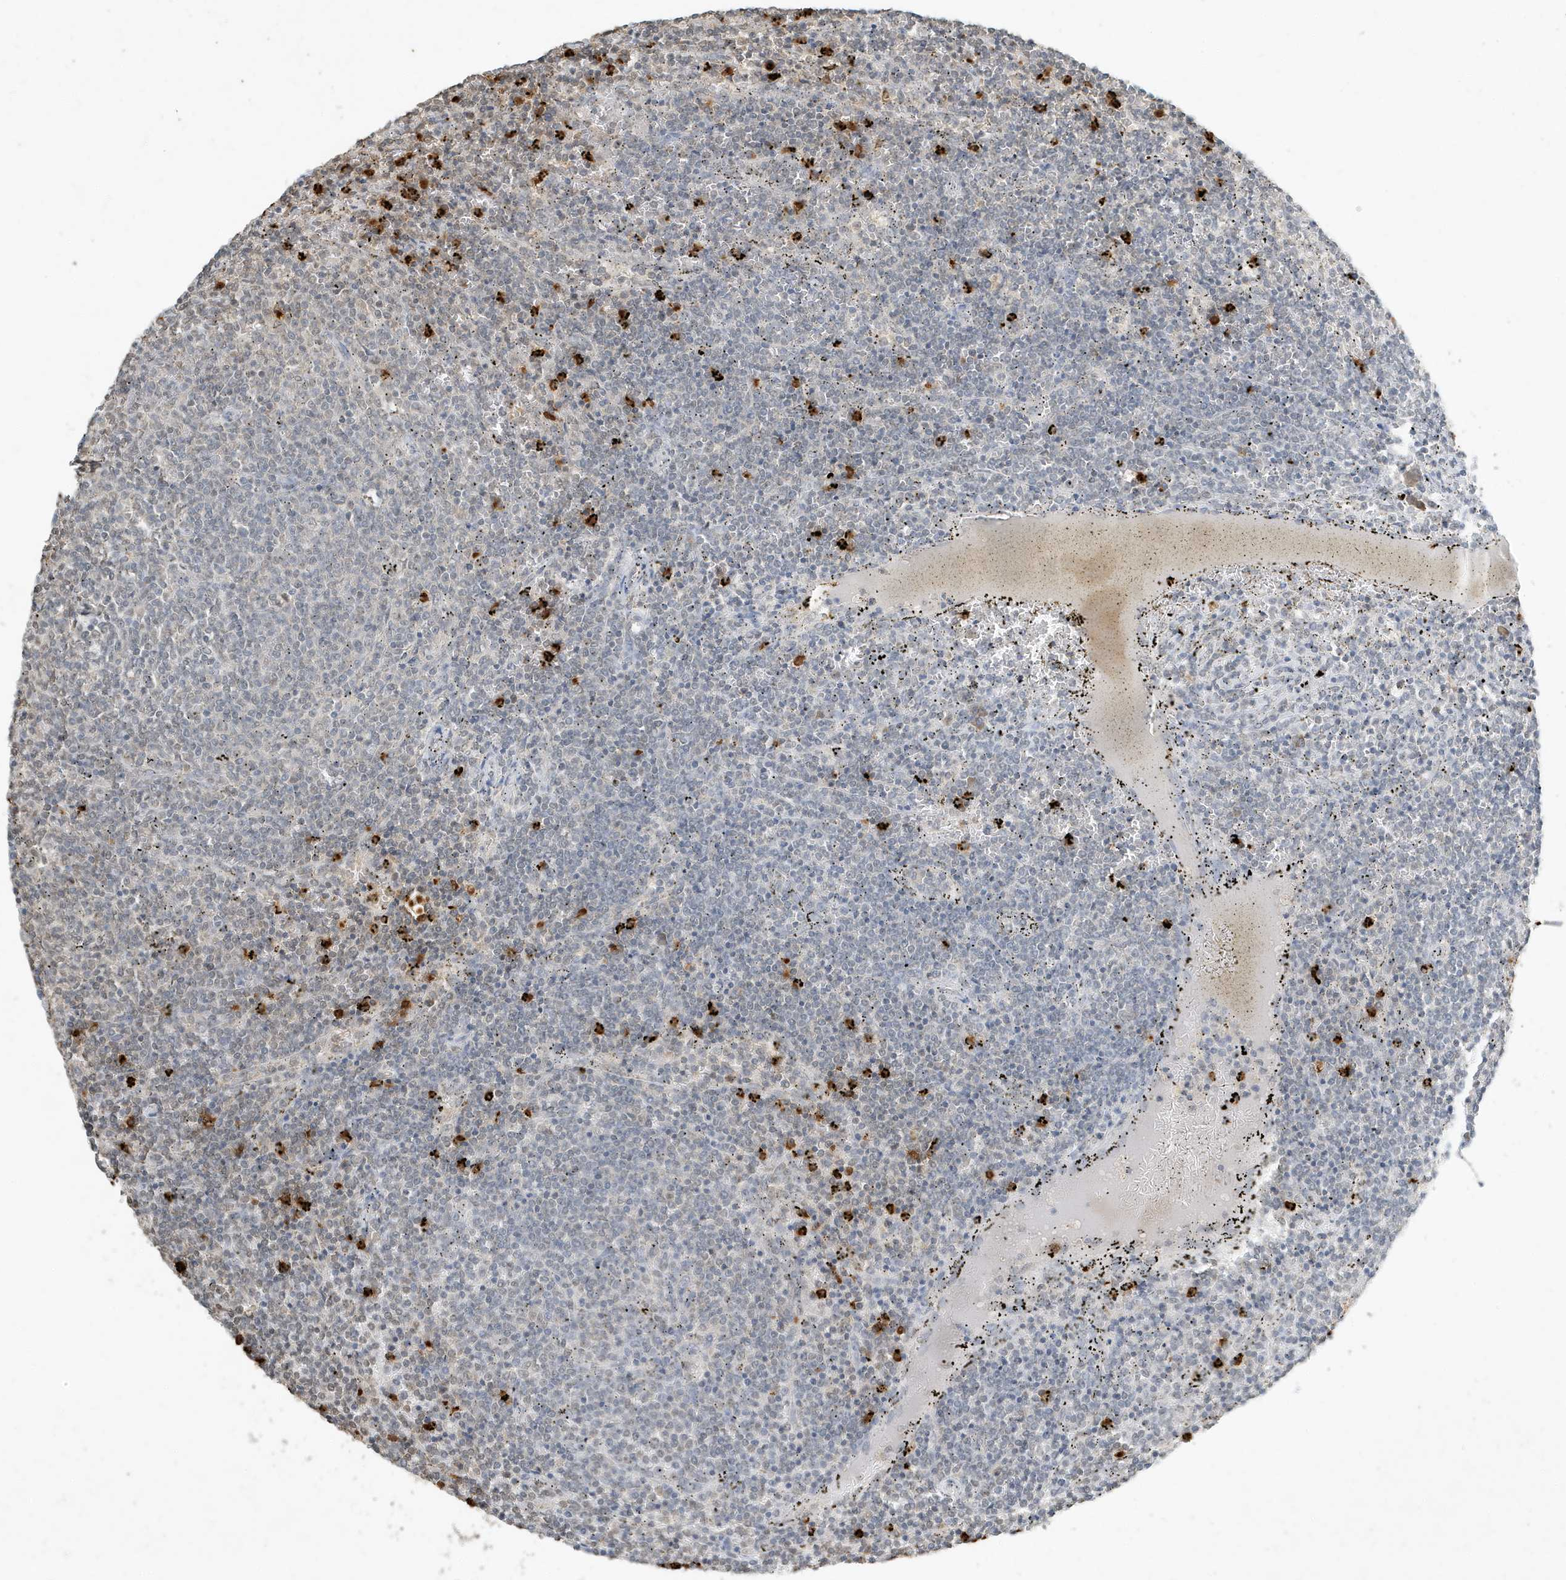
{"staining": {"intensity": "negative", "quantity": "none", "location": "none"}, "tissue": "lymphoma", "cell_type": "Tumor cells", "image_type": "cancer", "snomed": [{"axis": "morphology", "description": "Malignant lymphoma, non-Hodgkin's type, Low grade"}, {"axis": "topography", "description": "Spleen"}], "caption": "The immunohistochemistry image has no significant staining in tumor cells of lymphoma tissue.", "gene": "DEFA1", "patient": {"sex": "female", "age": 50}}